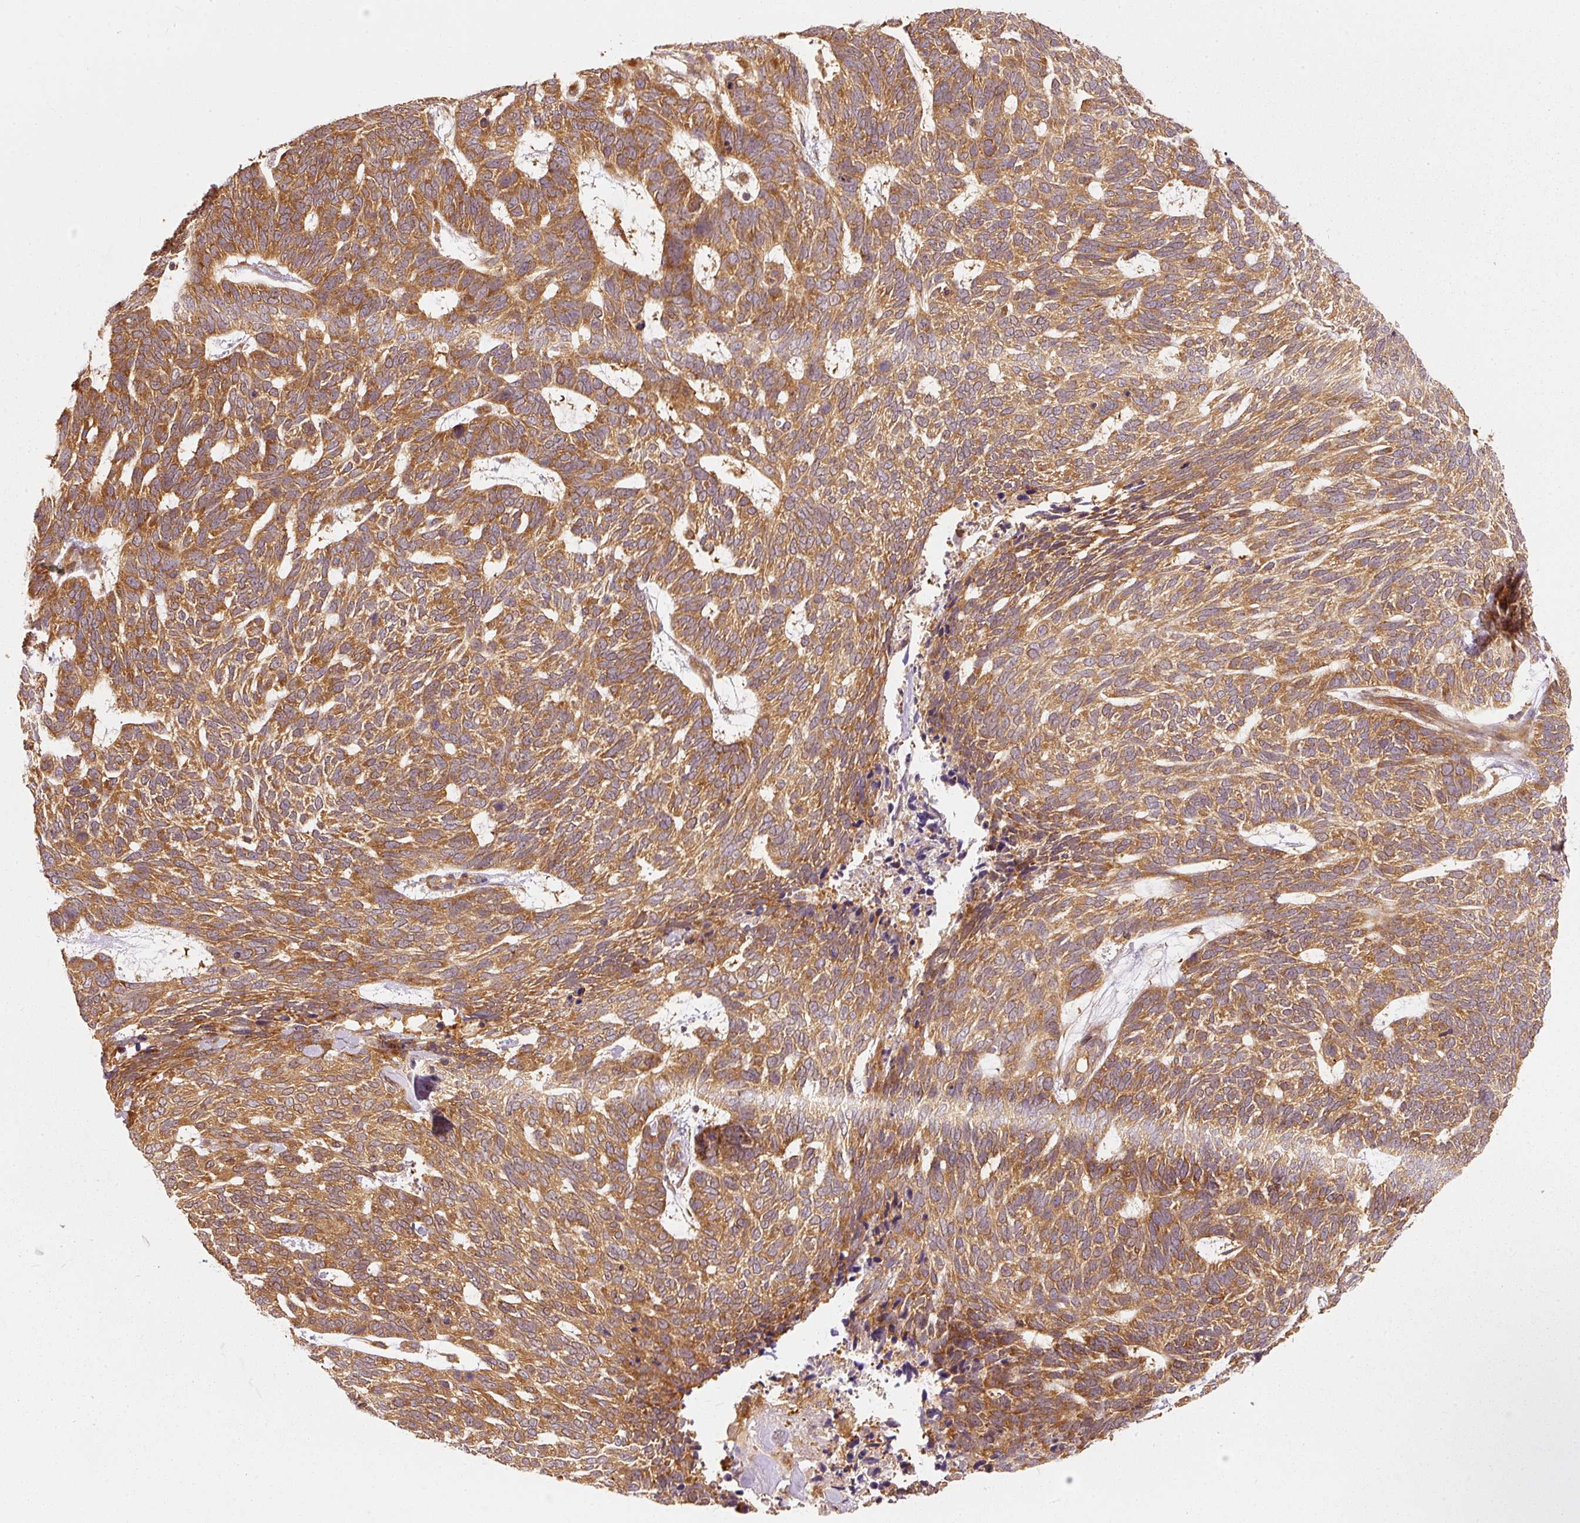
{"staining": {"intensity": "moderate", "quantity": ">75%", "location": "cytoplasmic/membranous"}, "tissue": "skin cancer", "cell_type": "Tumor cells", "image_type": "cancer", "snomed": [{"axis": "morphology", "description": "Basal cell carcinoma"}, {"axis": "topography", "description": "Skin"}], "caption": "An image of human basal cell carcinoma (skin) stained for a protein demonstrates moderate cytoplasmic/membranous brown staining in tumor cells.", "gene": "EIF3B", "patient": {"sex": "female", "age": 65}}